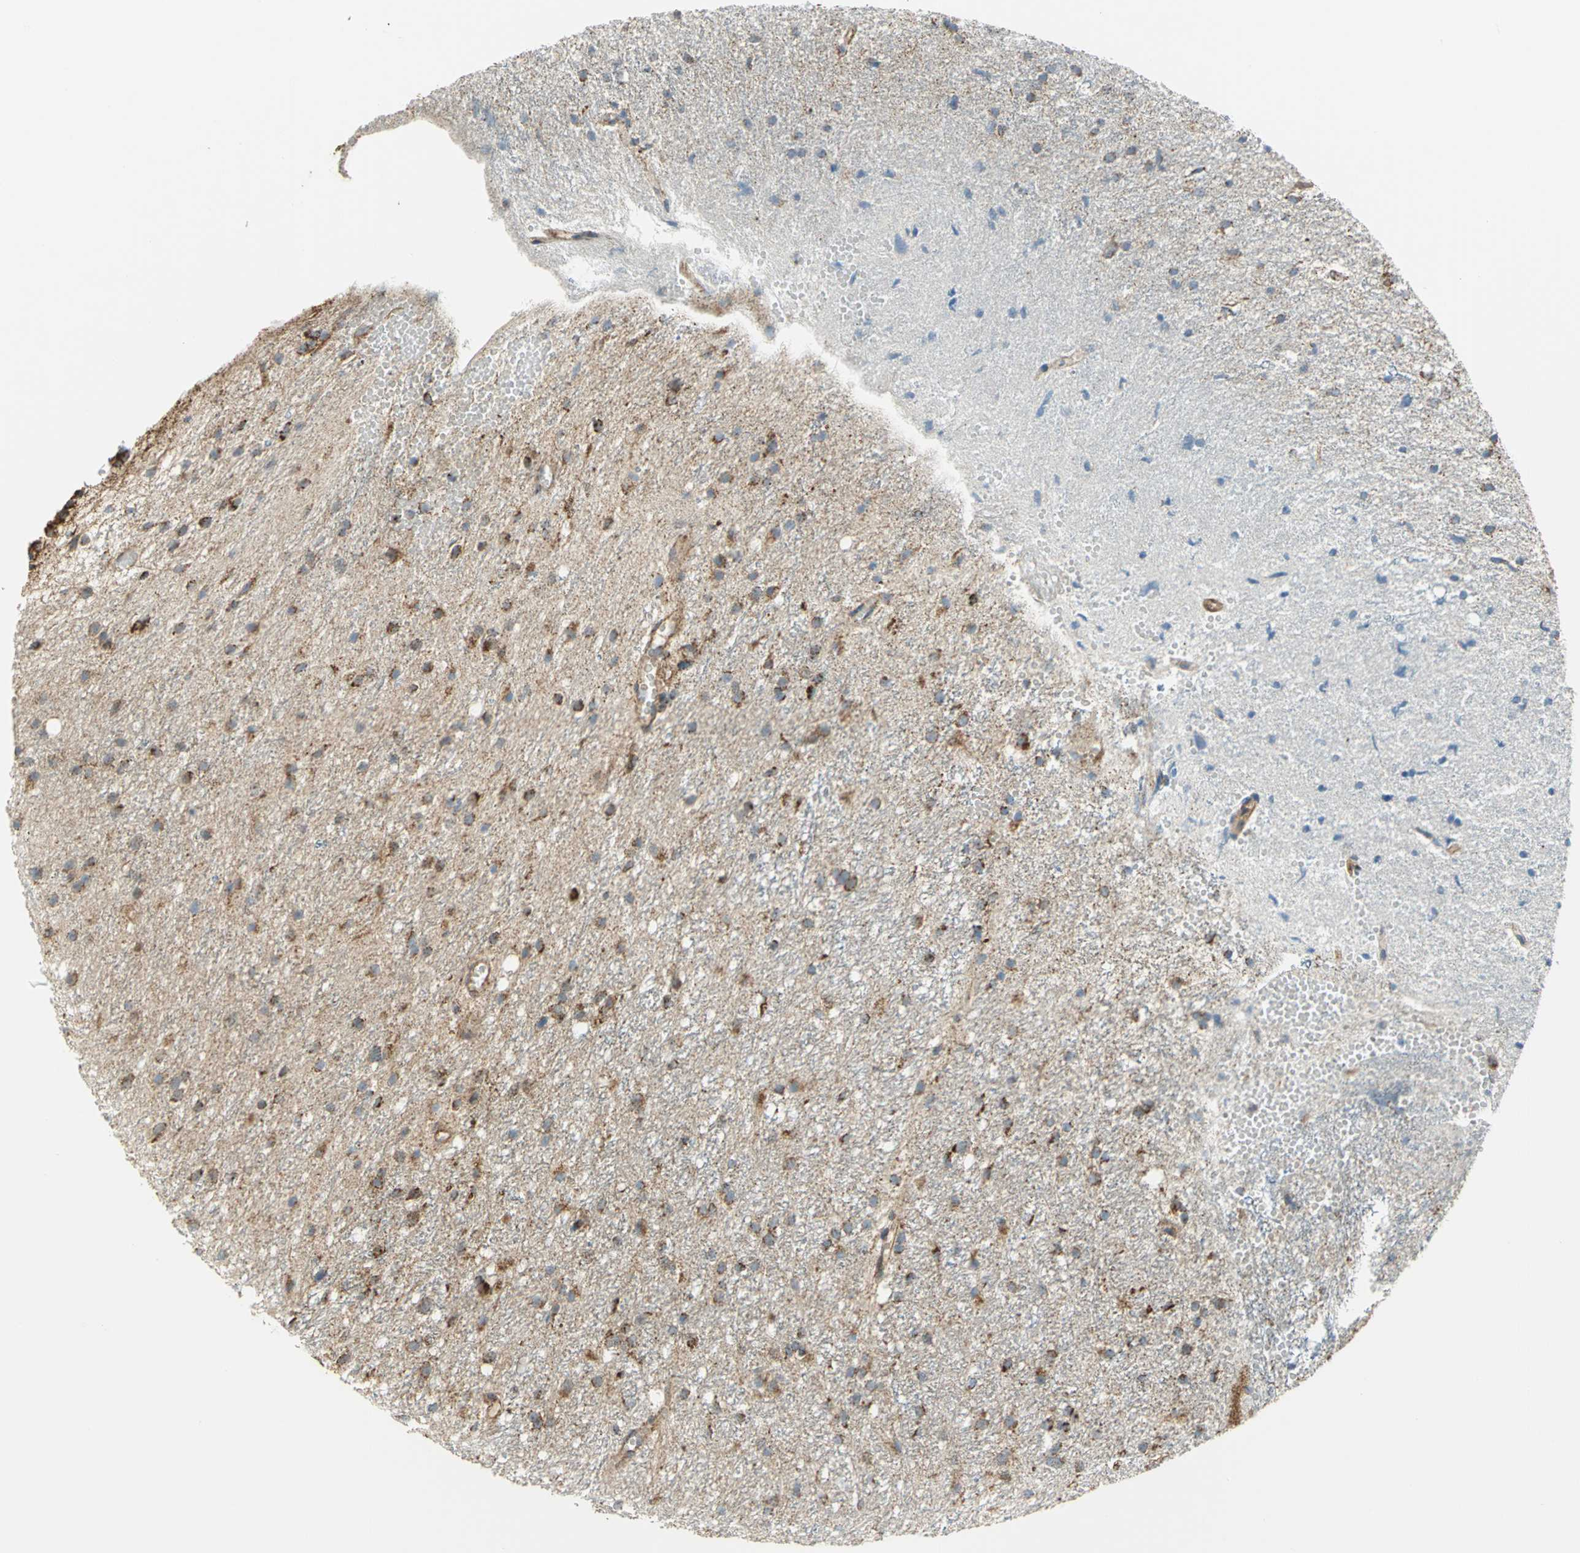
{"staining": {"intensity": "moderate", "quantity": ">75%", "location": "cytoplasmic/membranous"}, "tissue": "glioma", "cell_type": "Tumor cells", "image_type": "cancer", "snomed": [{"axis": "morphology", "description": "Glioma, malignant, High grade"}, {"axis": "topography", "description": "Brain"}], "caption": "Tumor cells exhibit medium levels of moderate cytoplasmic/membranous positivity in approximately >75% of cells in high-grade glioma (malignant). The protein is stained brown, and the nuclei are stained in blue (DAB (3,3'-diaminobenzidine) IHC with brightfield microscopy, high magnification).", "gene": "MRPS22", "patient": {"sex": "female", "age": 59}}